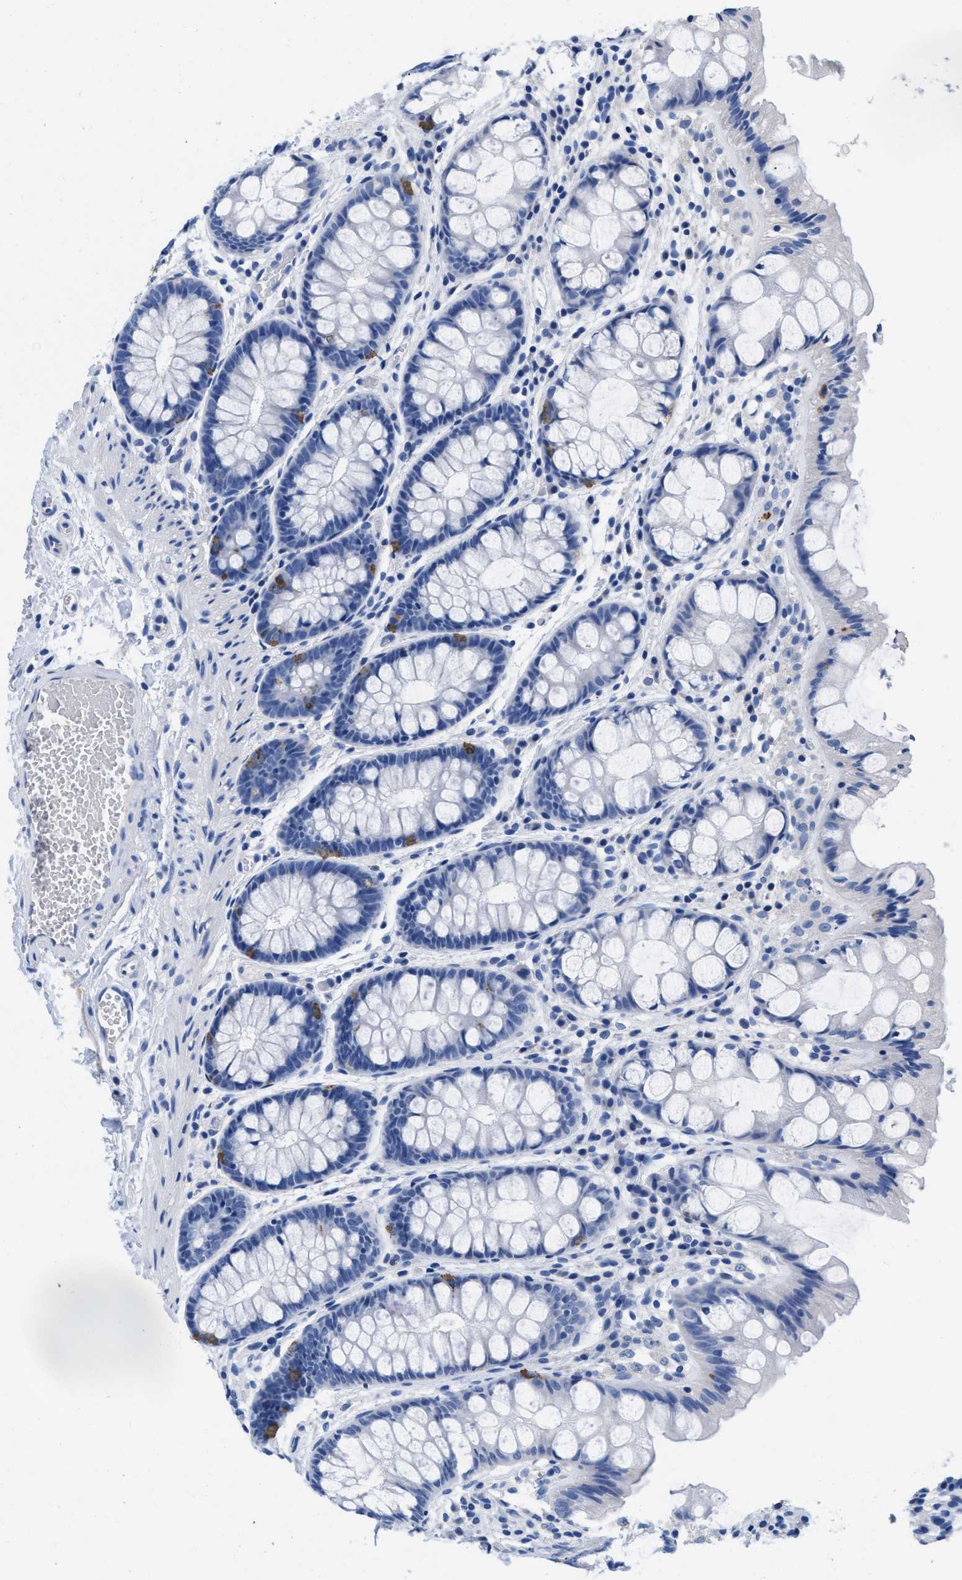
{"staining": {"intensity": "negative", "quantity": "none", "location": "none"}, "tissue": "colon", "cell_type": "Endothelial cells", "image_type": "normal", "snomed": [{"axis": "morphology", "description": "Normal tissue, NOS"}, {"axis": "topography", "description": "Colon"}], "caption": "High power microscopy image of an immunohistochemistry (IHC) photomicrograph of benign colon, revealing no significant expression in endothelial cells.", "gene": "SLFN13", "patient": {"sex": "male", "age": 47}}